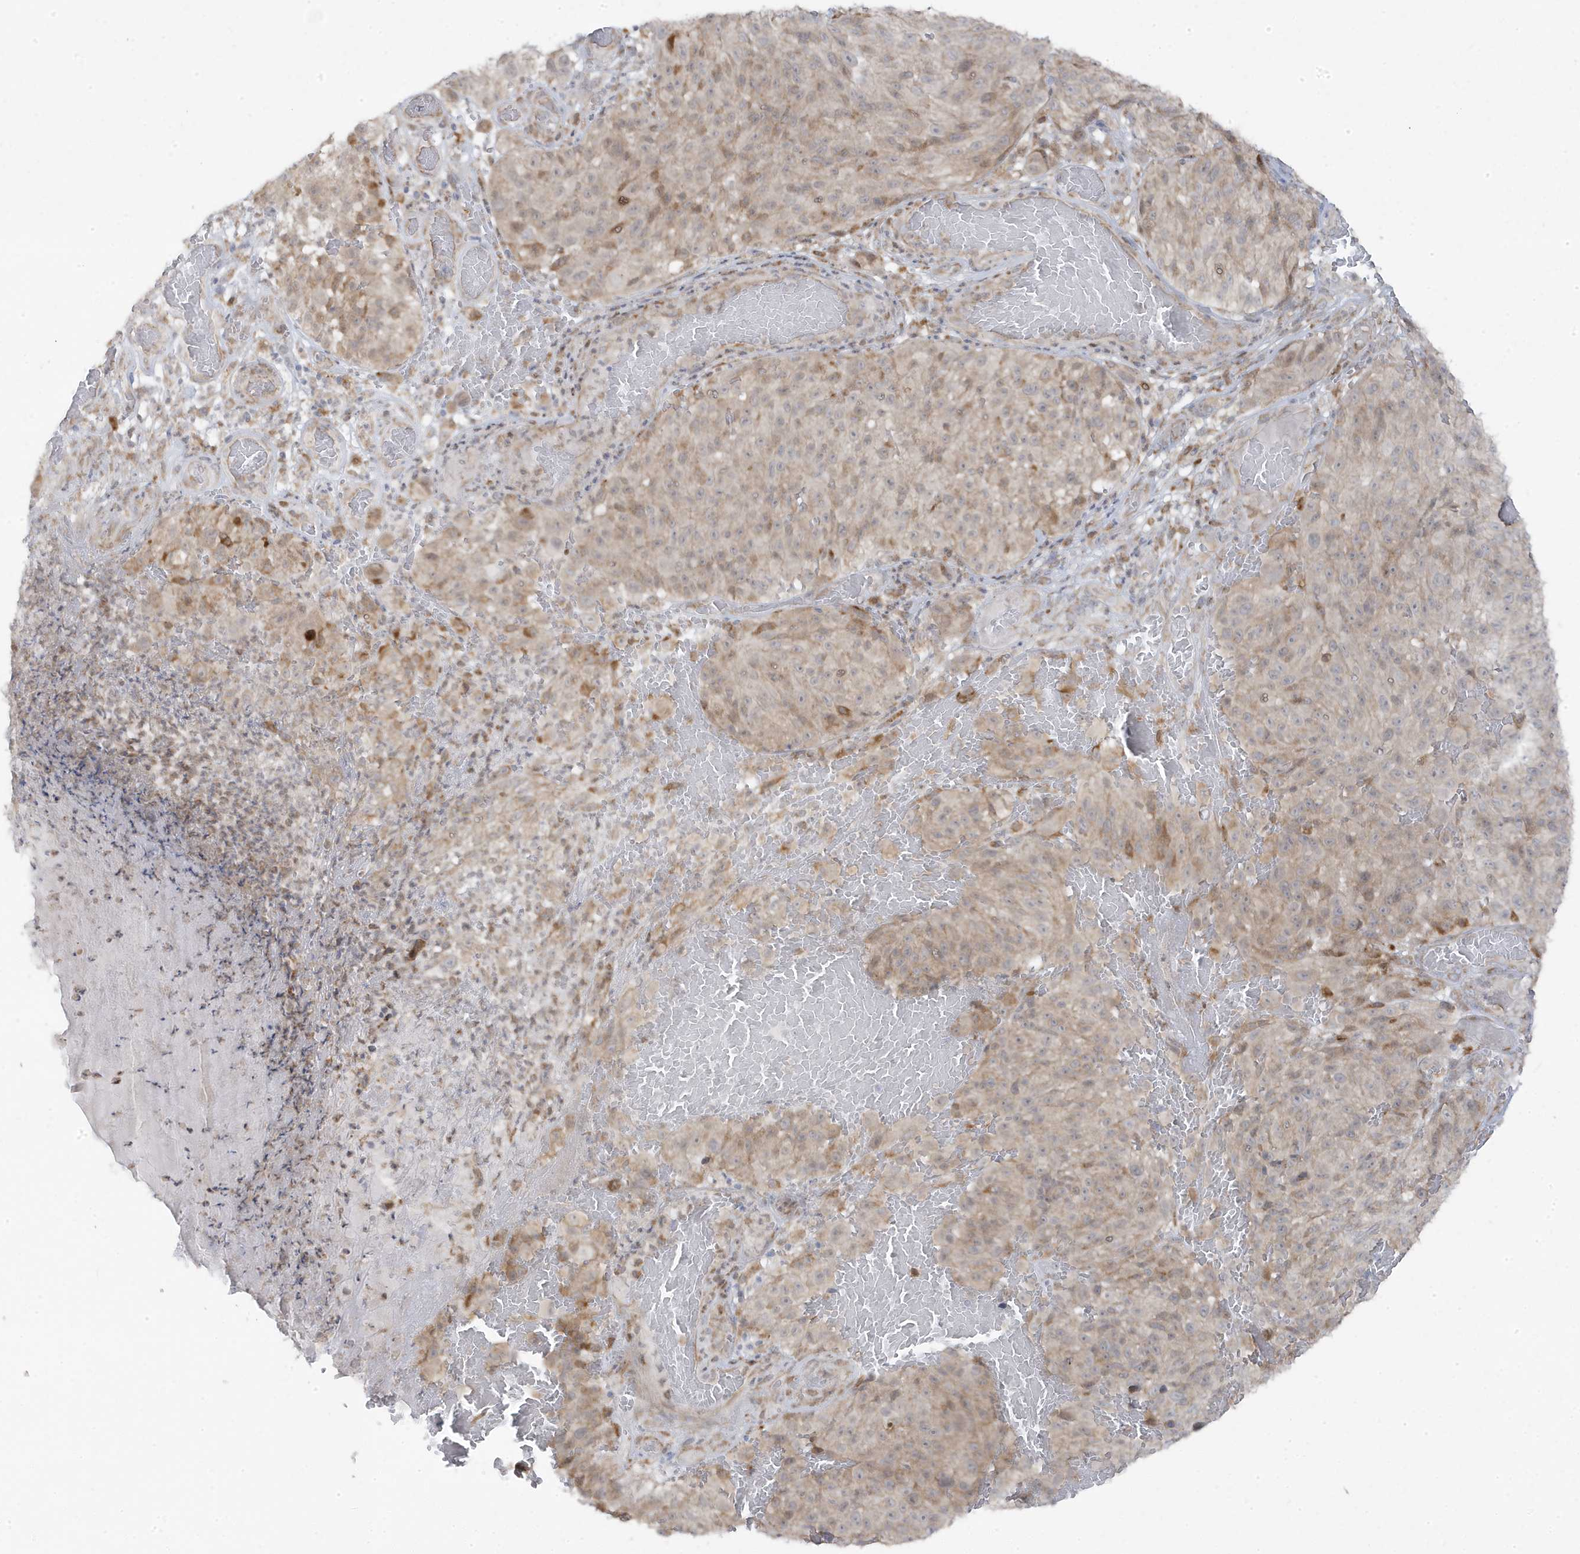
{"staining": {"intensity": "weak", "quantity": "<25%", "location": "cytoplasmic/membranous"}, "tissue": "melanoma", "cell_type": "Tumor cells", "image_type": "cancer", "snomed": [{"axis": "morphology", "description": "Malignant melanoma, NOS"}, {"axis": "topography", "description": "Skin"}], "caption": "Human melanoma stained for a protein using immunohistochemistry (IHC) demonstrates no staining in tumor cells.", "gene": "ZNF654", "patient": {"sex": "male", "age": 83}}